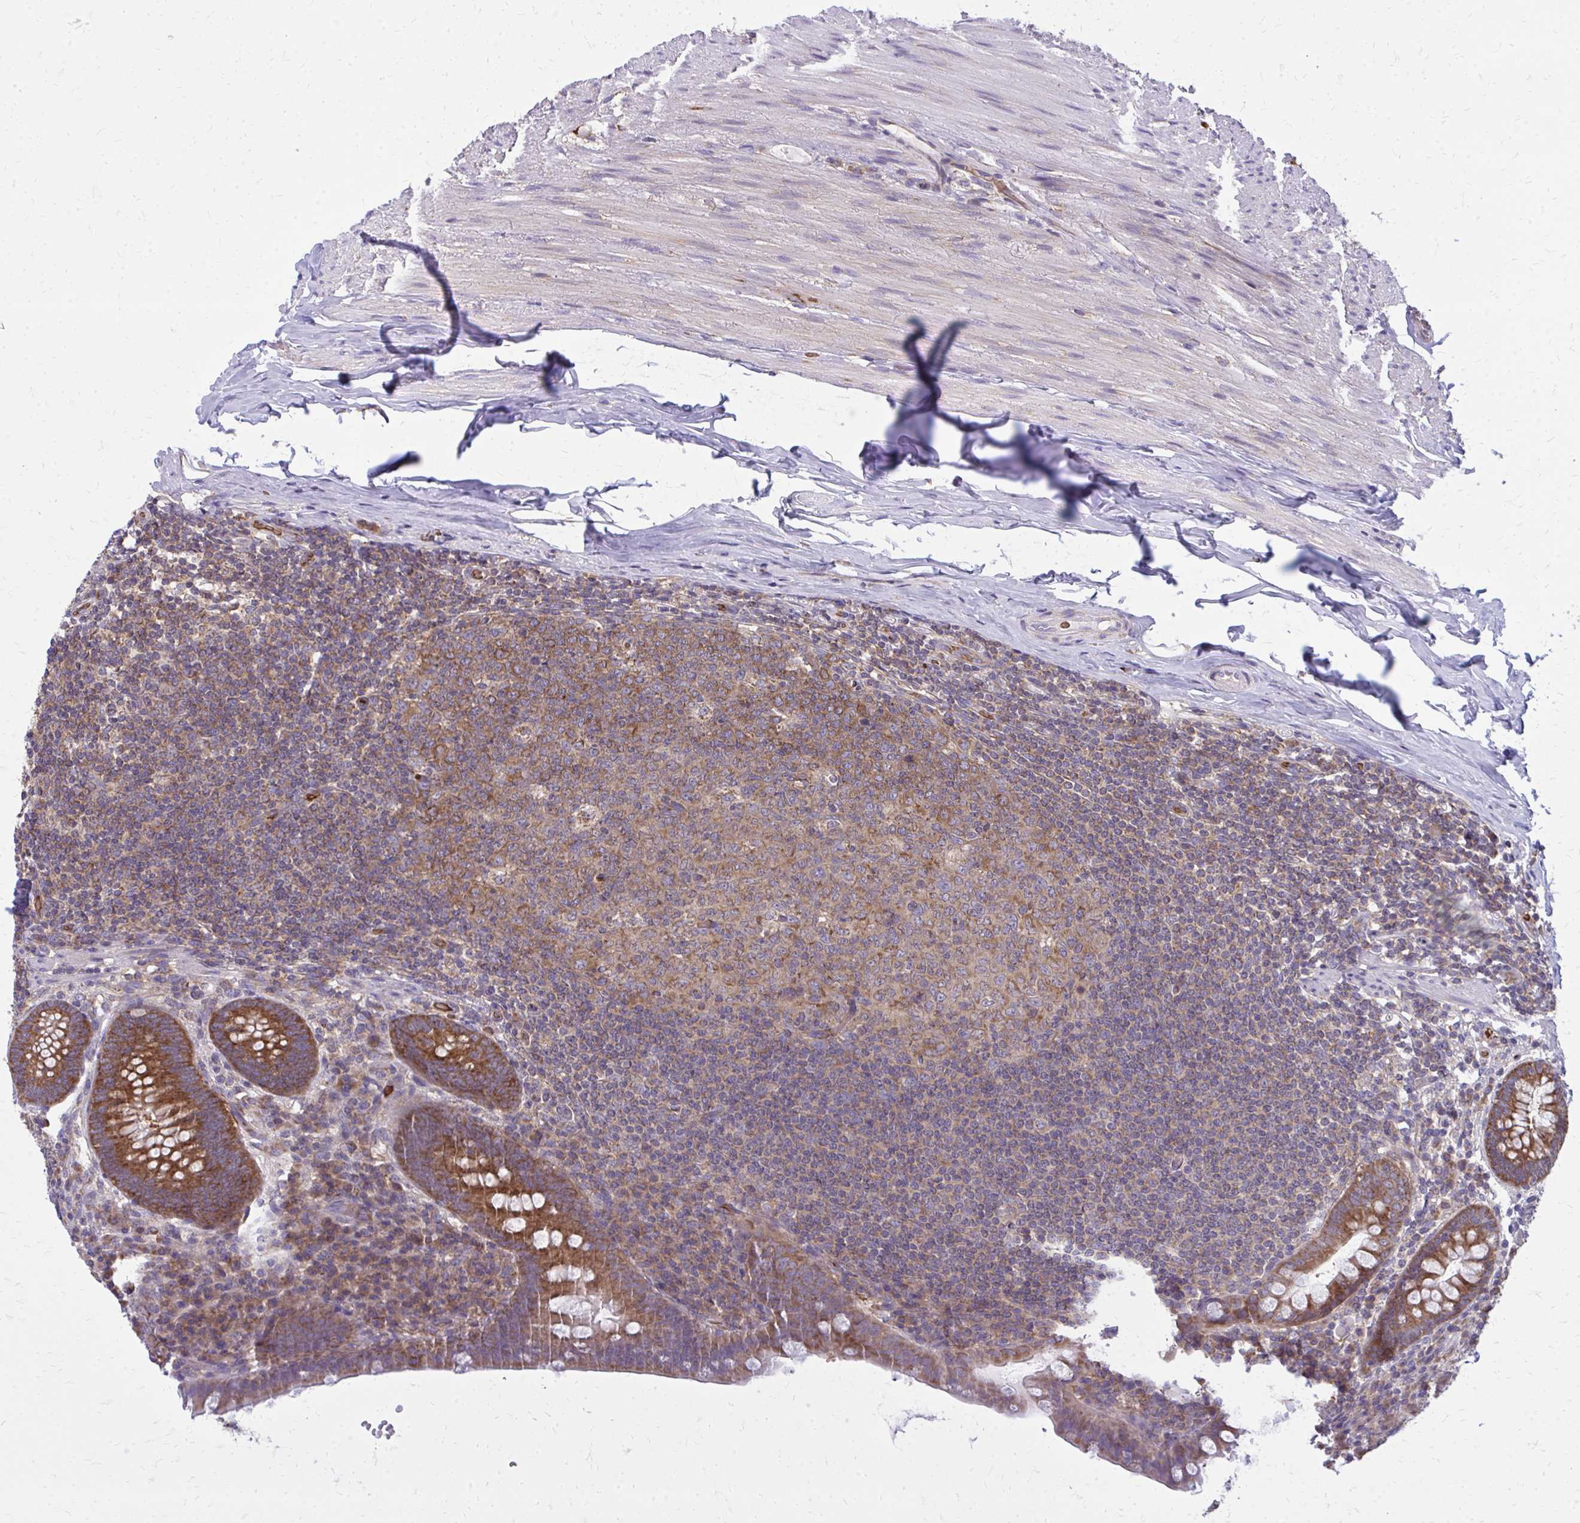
{"staining": {"intensity": "strong", "quantity": ">75%", "location": "cytoplasmic/membranous"}, "tissue": "appendix", "cell_type": "Glandular cells", "image_type": "normal", "snomed": [{"axis": "morphology", "description": "Normal tissue, NOS"}, {"axis": "topography", "description": "Appendix"}], "caption": "Protein staining of unremarkable appendix shows strong cytoplasmic/membranous staining in about >75% of glandular cells. The staining is performed using DAB (3,3'-diaminobenzidine) brown chromogen to label protein expression. The nuclei are counter-stained blue using hematoxylin.", "gene": "PDK4", "patient": {"sex": "male", "age": 71}}